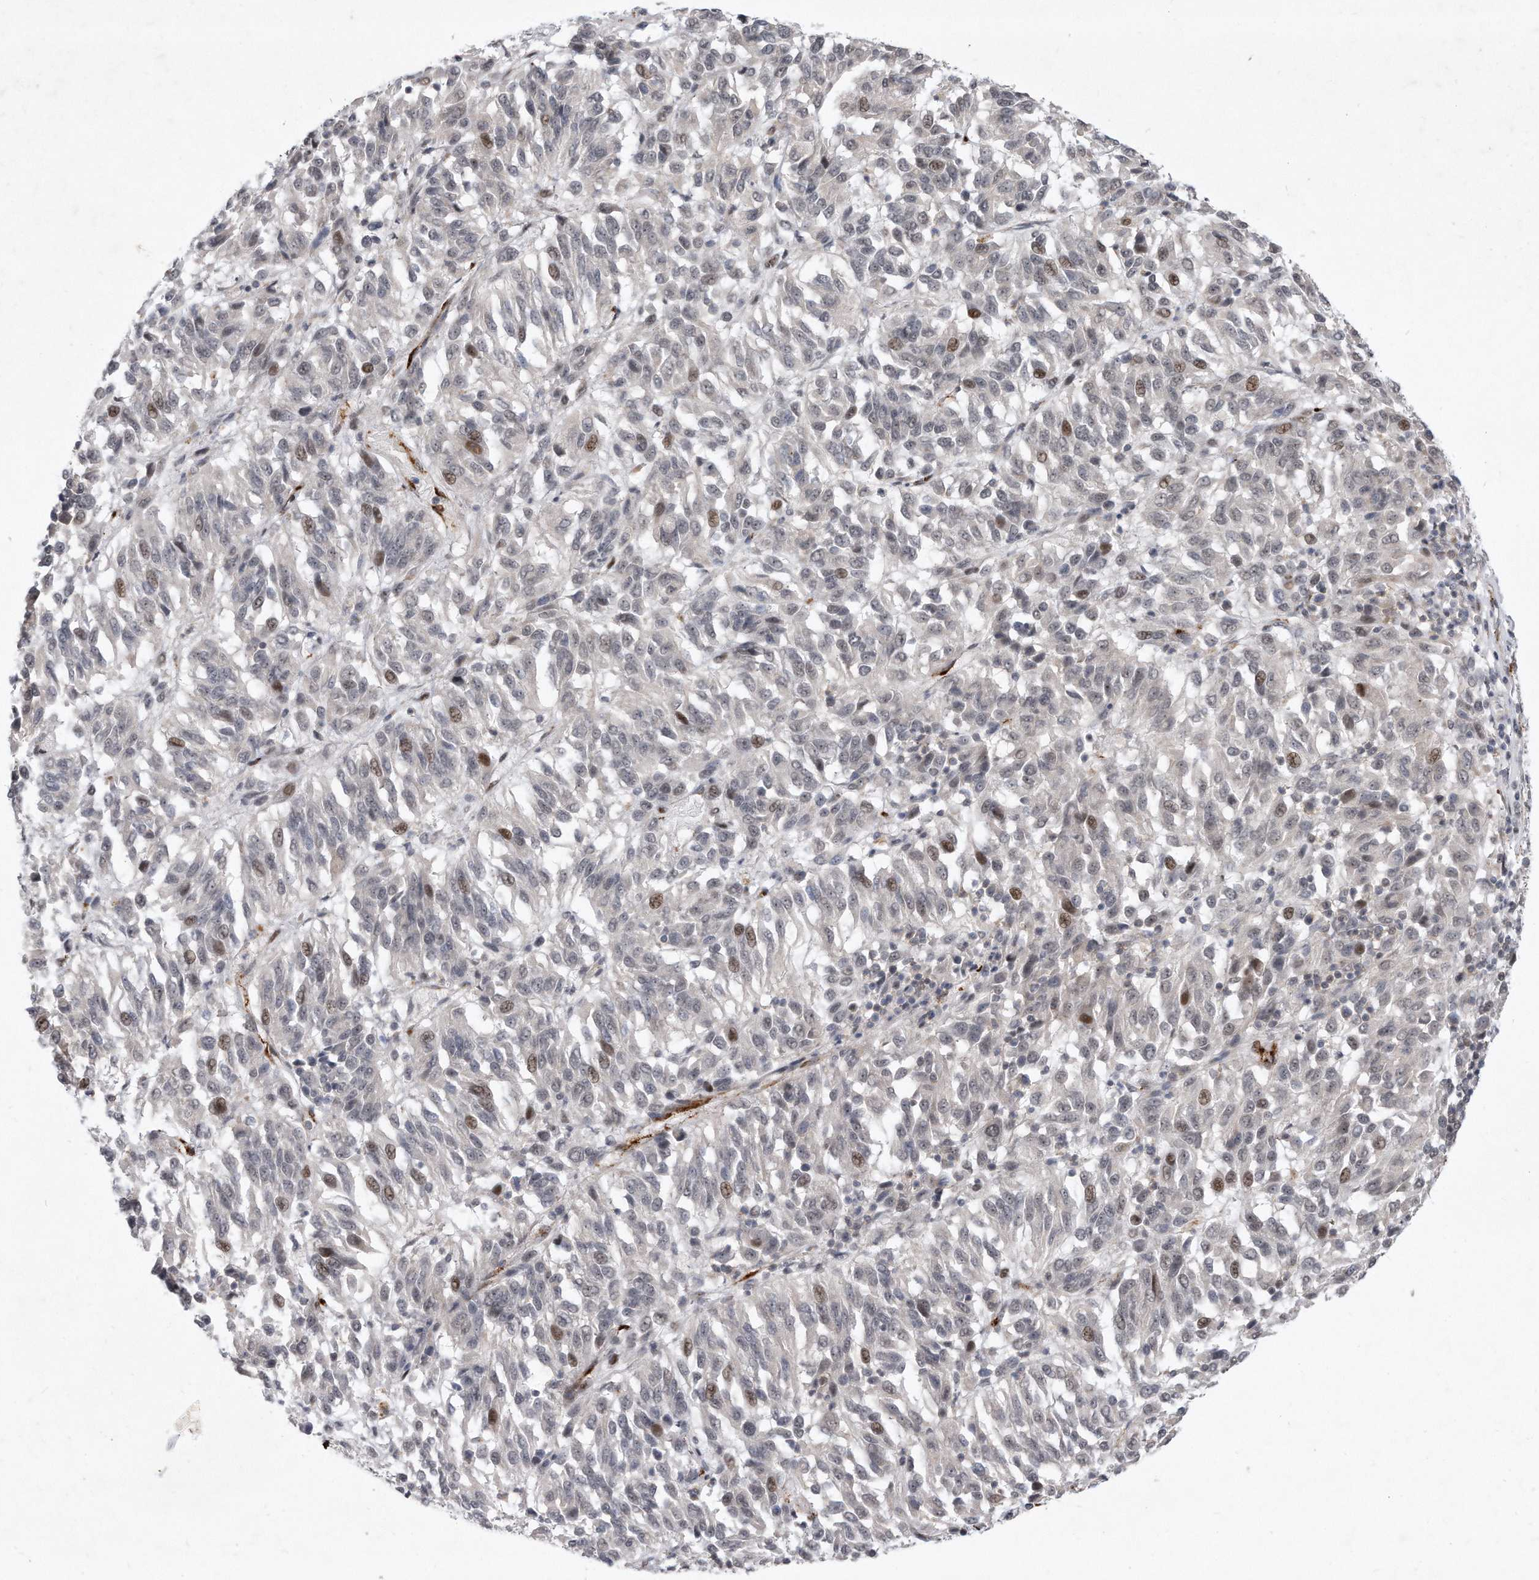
{"staining": {"intensity": "weak", "quantity": "<25%", "location": "nuclear"}, "tissue": "melanoma", "cell_type": "Tumor cells", "image_type": "cancer", "snomed": [{"axis": "morphology", "description": "Malignant melanoma, Metastatic site"}, {"axis": "topography", "description": "Lung"}], "caption": "Histopathology image shows no significant protein staining in tumor cells of malignant melanoma (metastatic site). The staining was performed using DAB to visualize the protein expression in brown, while the nuclei were stained in blue with hematoxylin (Magnification: 20x).", "gene": "PGBD2", "patient": {"sex": "male", "age": 64}}